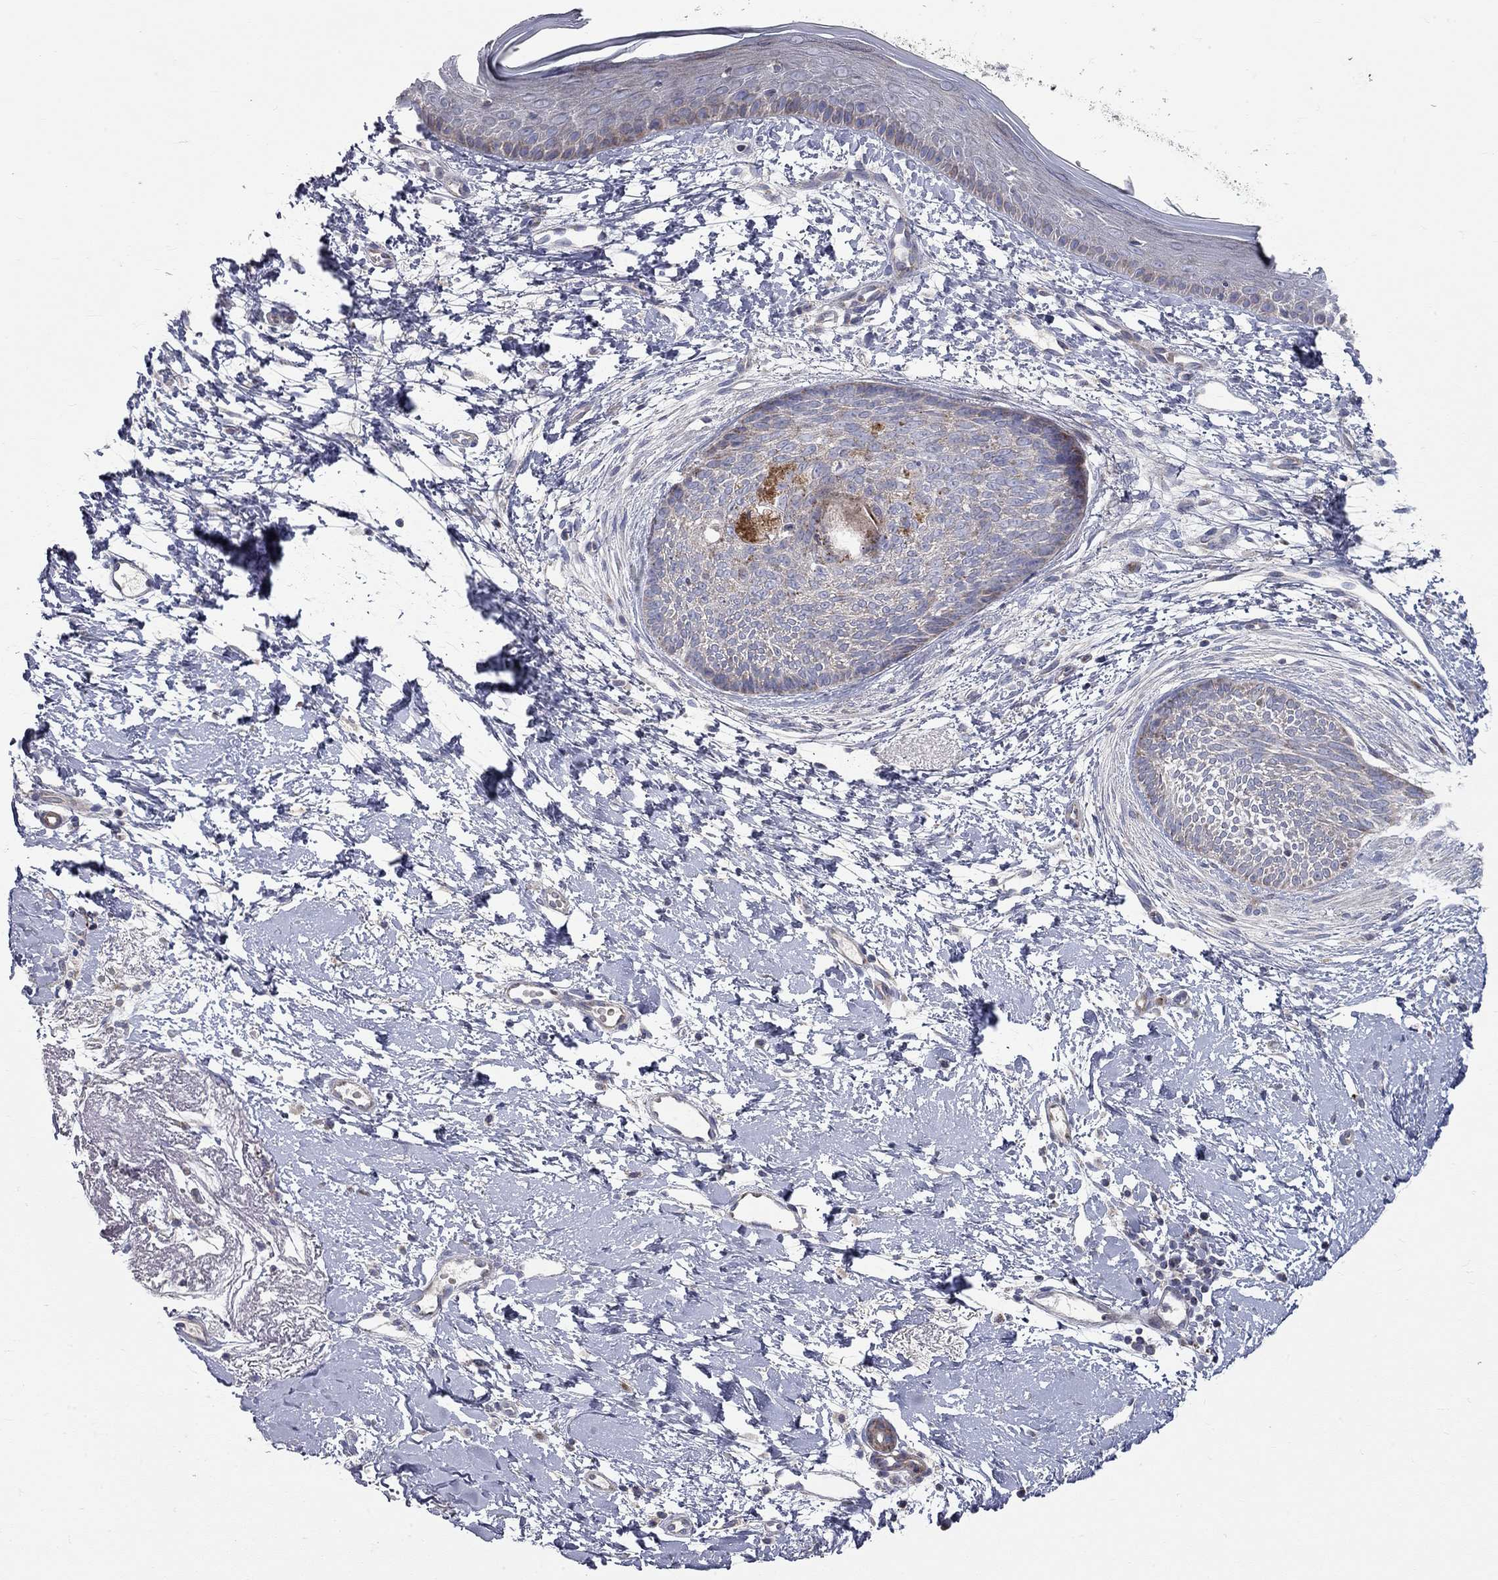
{"staining": {"intensity": "negative", "quantity": "none", "location": "none"}, "tissue": "skin cancer", "cell_type": "Tumor cells", "image_type": "cancer", "snomed": [{"axis": "morphology", "description": "Normal tissue, NOS"}, {"axis": "morphology", "description": "Basal cell carcinoma"}, {"axis": "topography", "description": "Skin"}], "caption": "DAB (3,3'-diaminobenzidine) immunohistochemical staining of skin cancer exhibits no significant positivity in tumor cells.", "gene": "KANSL1L", "patient": {"sex": "male", "age": 84}}